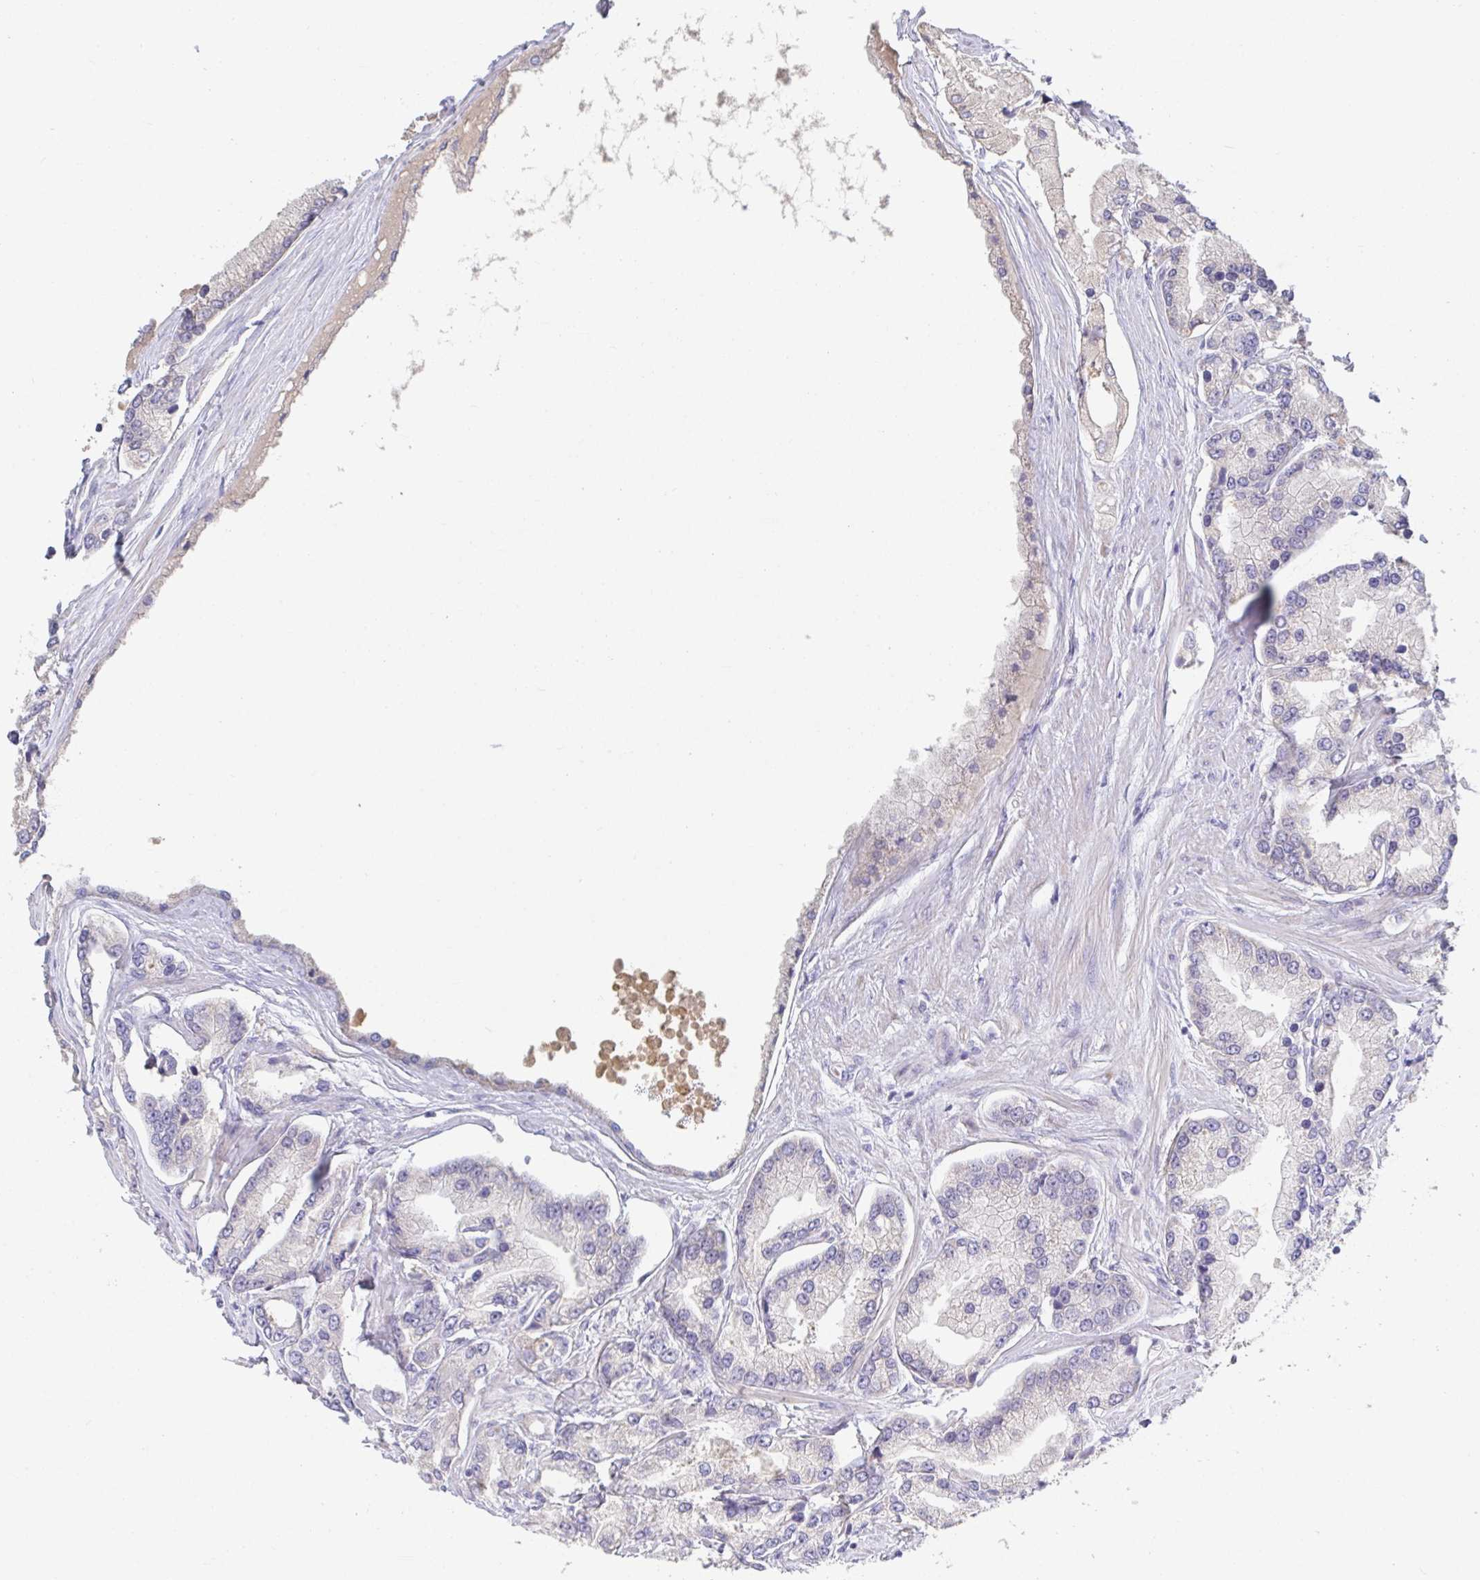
{"staining": {"intensity": "negative", "quantity": "none", "location": "none"}, "tissue": "prostate cancer", "cell_type": "Tumor cells", "image_type": "cancer", "snomed": [{"axis": "morphology", "description": "Adenocarcinoma, High grade"}, {"axis": "topography", "description": "Prostate"}], "caption": "High magnification brightfield microscopy of prostate cancer stained with DAB (brown) and counterstained with hematoxylin (blue): tumor cells show no significant positivity. (DAB (3,3'-diaminobenzidine) IHC visualized using brightfield microscopy, high magnification).", "gene": "ANO5", "patient": {"sex": "male", "age": 66}}